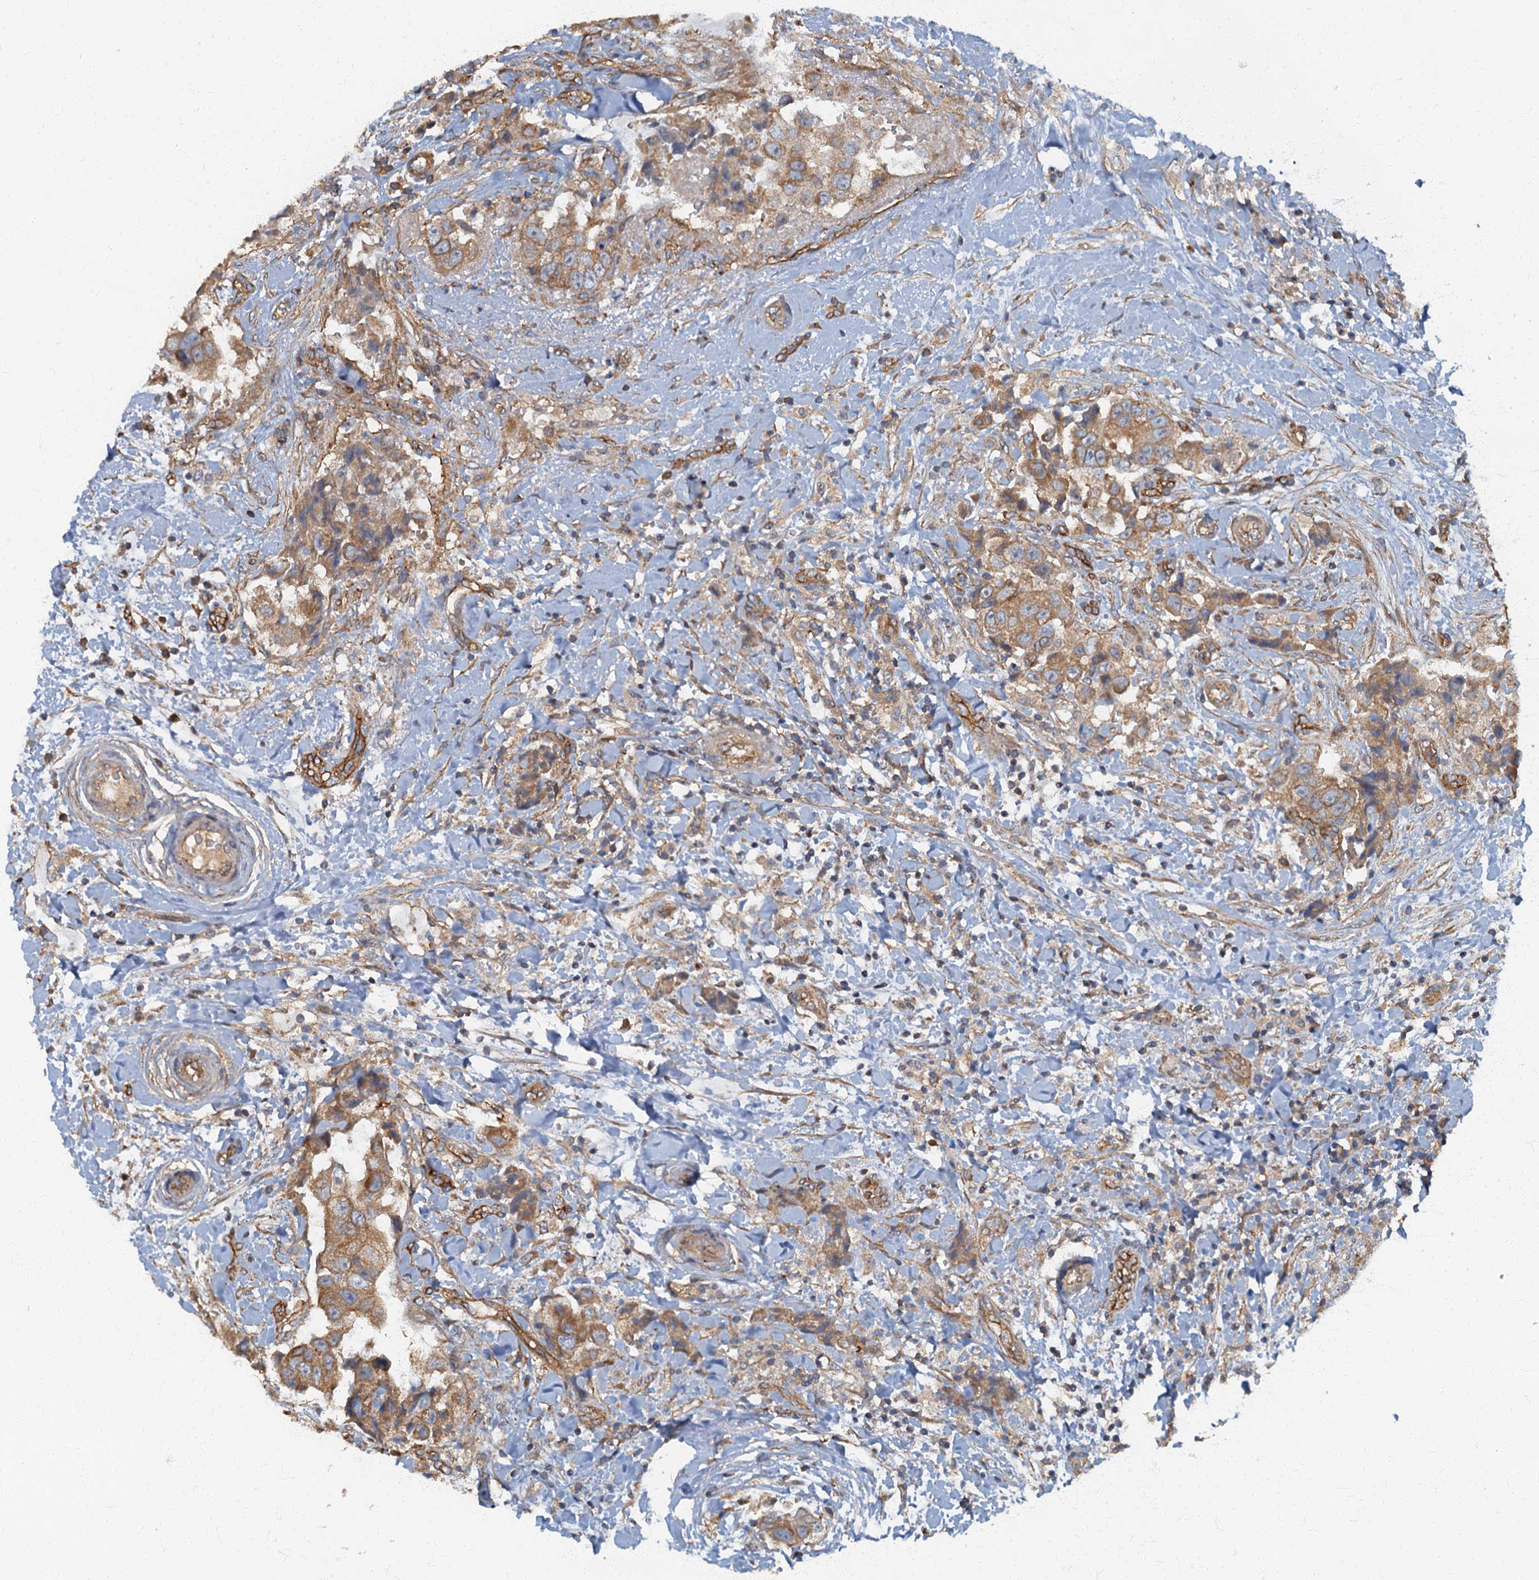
{"staining": {"intensity": "moderate", "quantity": "25%-75%", "location": "cytoplasmic/membranous"}, "tissue": "breast cancer", "cell_type": "Tumor cells", "image_type": "cancer", "snomed": [{"axis": "morphology", "description": "Normal tissue, NOS"}, {"axis": "morphology", "description": "Duct carcinoma"}, {"axis": "topography", "description": "Breast"}], "caption": "An immunohistochemistry (IHC) photomicrograph of neoplastic tissue is shown. Protein staining in brown shows moderate cytoplasmic/membranous positivity in breast invasive ductal carcinoma within tumor cells. (DAB (3,3'-diaminobenzidine) IHC with brightfield microscopy, high magnification).", "gene": "ARL11", "patient": {"sex": "female", "age": 62}}